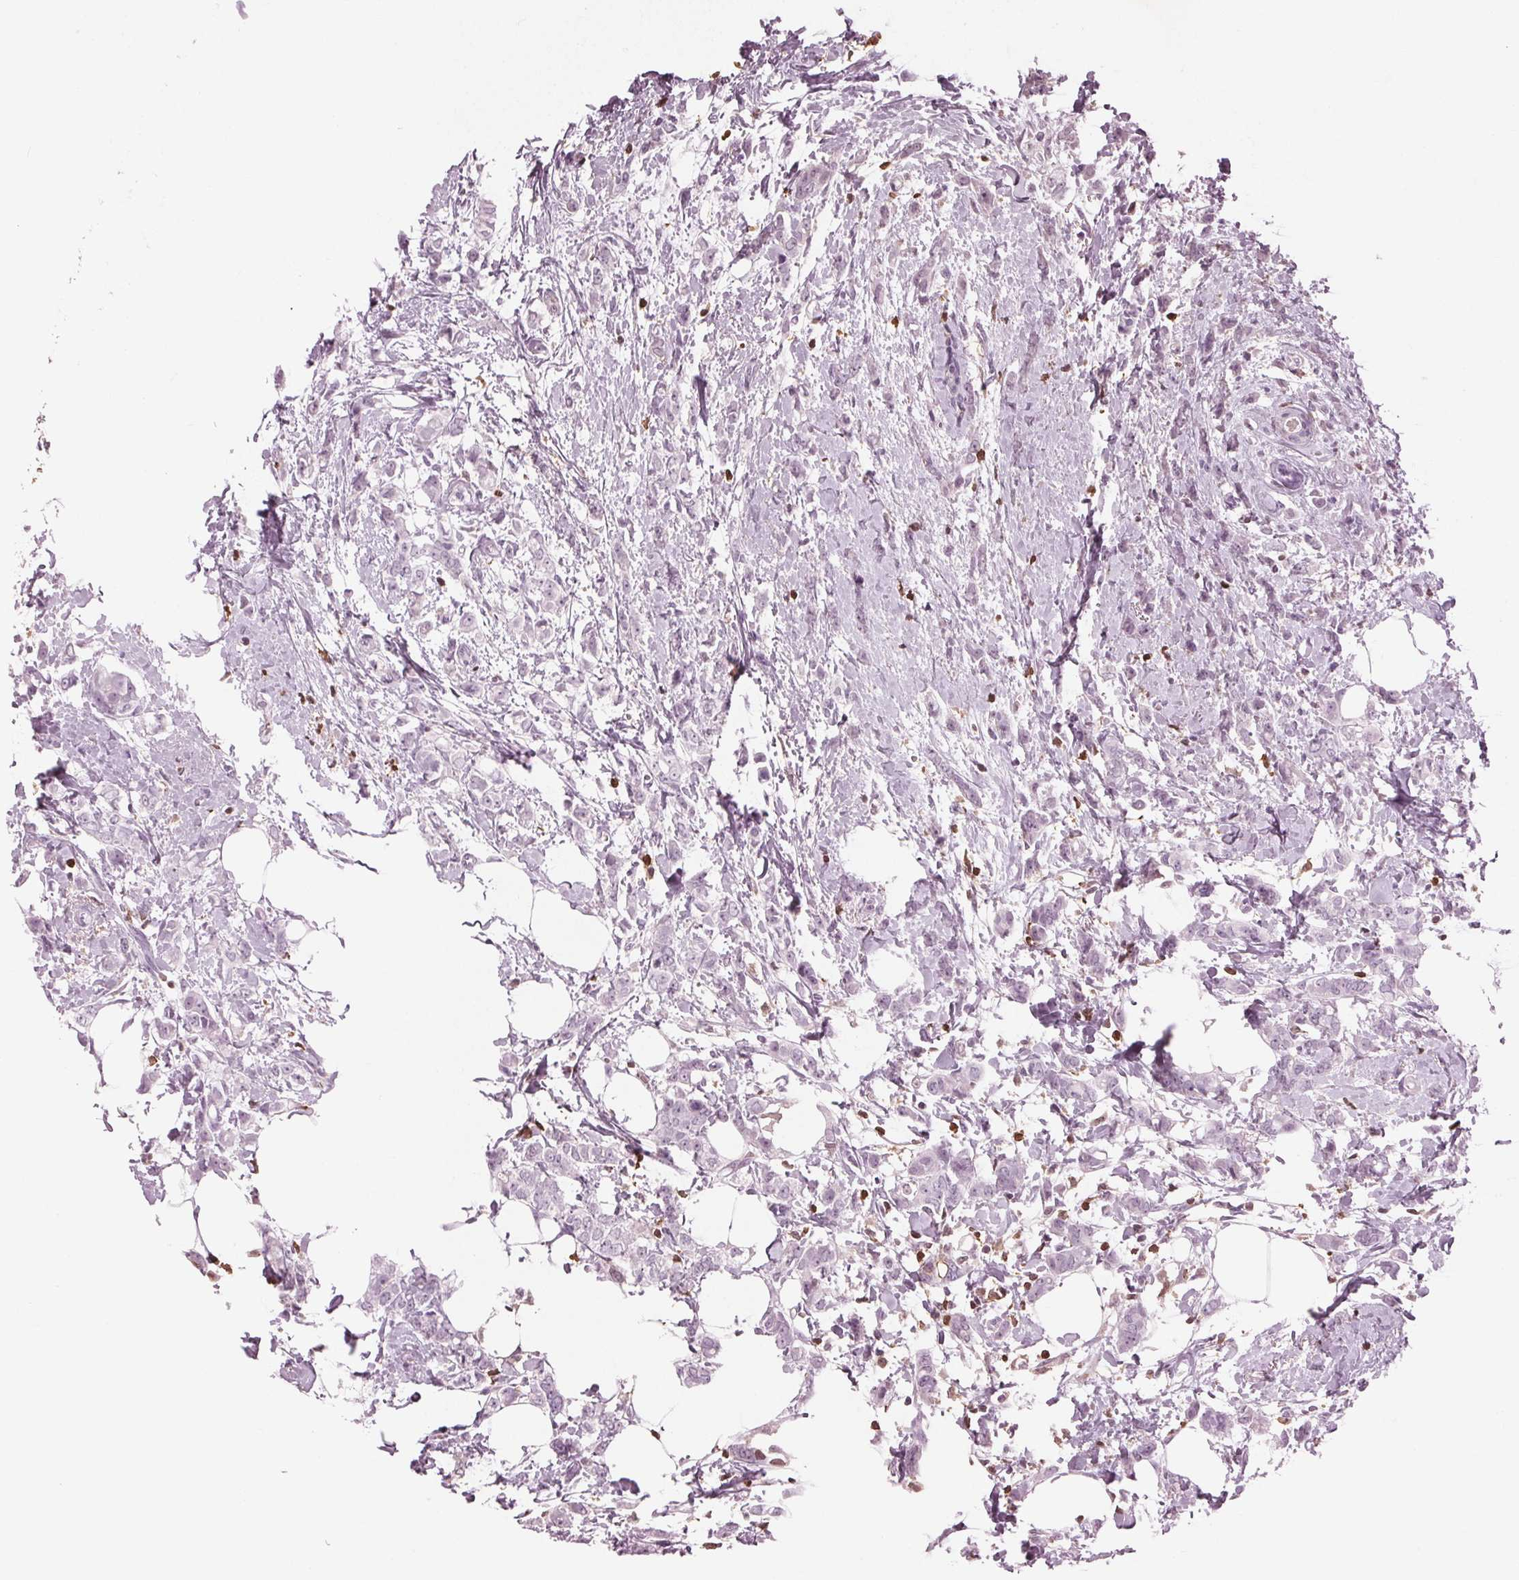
{"staining": {"intensity": "negative", "quantity": "none", "location": "none"}, "tissue": "breast cancer", "cell_type": "Tumor cells", "image_type": "cancer", "snomed": [{"axis": "morphology", "description": "Duct carcinoma"}, {"axis": "topography", "description": "Breast"}], "caption": "The photomicrograph displays no significant positivity in tumor cells of breast invasive ductal carcinoma.", "gene": "BTLA", "patient": {"sex": "female", "age": 40}}